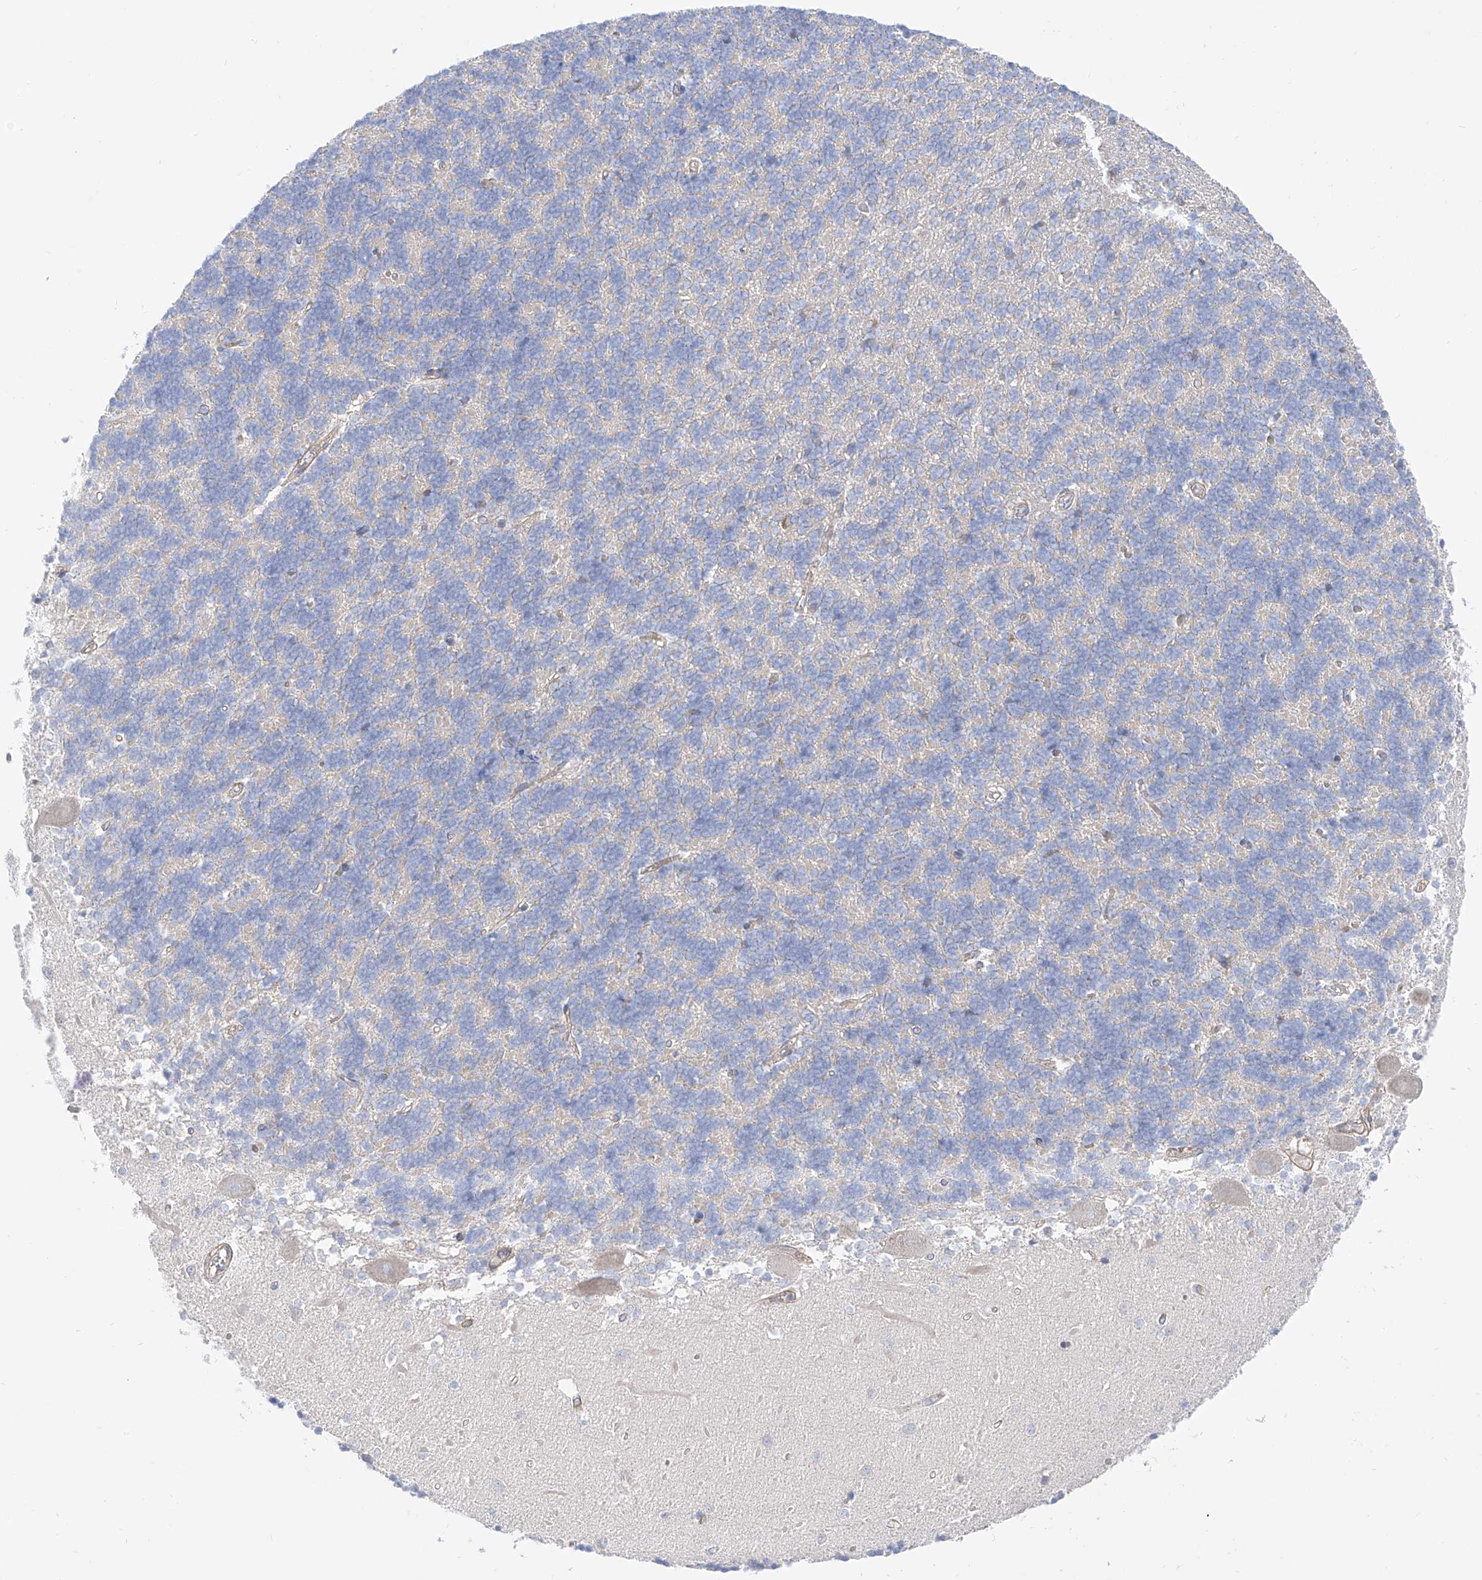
{"staining": {"intensity": "negative", "quantity": "none", "location": "none"}, "tissue": "cerebellum", "cell_type": "Cells in granular layer", "image_type": "normal", "snomed": [{"axis": "morphology", "description": "Normal tissue, NOS"}, {"axis": "topography", "description": "Cerebellum"}], "caption": "Immunohistochemistry image of unremarkable human cerebellum stained for a protein (brown), which exhibits no staining in cells in granular layer.", "gene": "LCA5", "patient": {"sex": "male", "age": 37}}